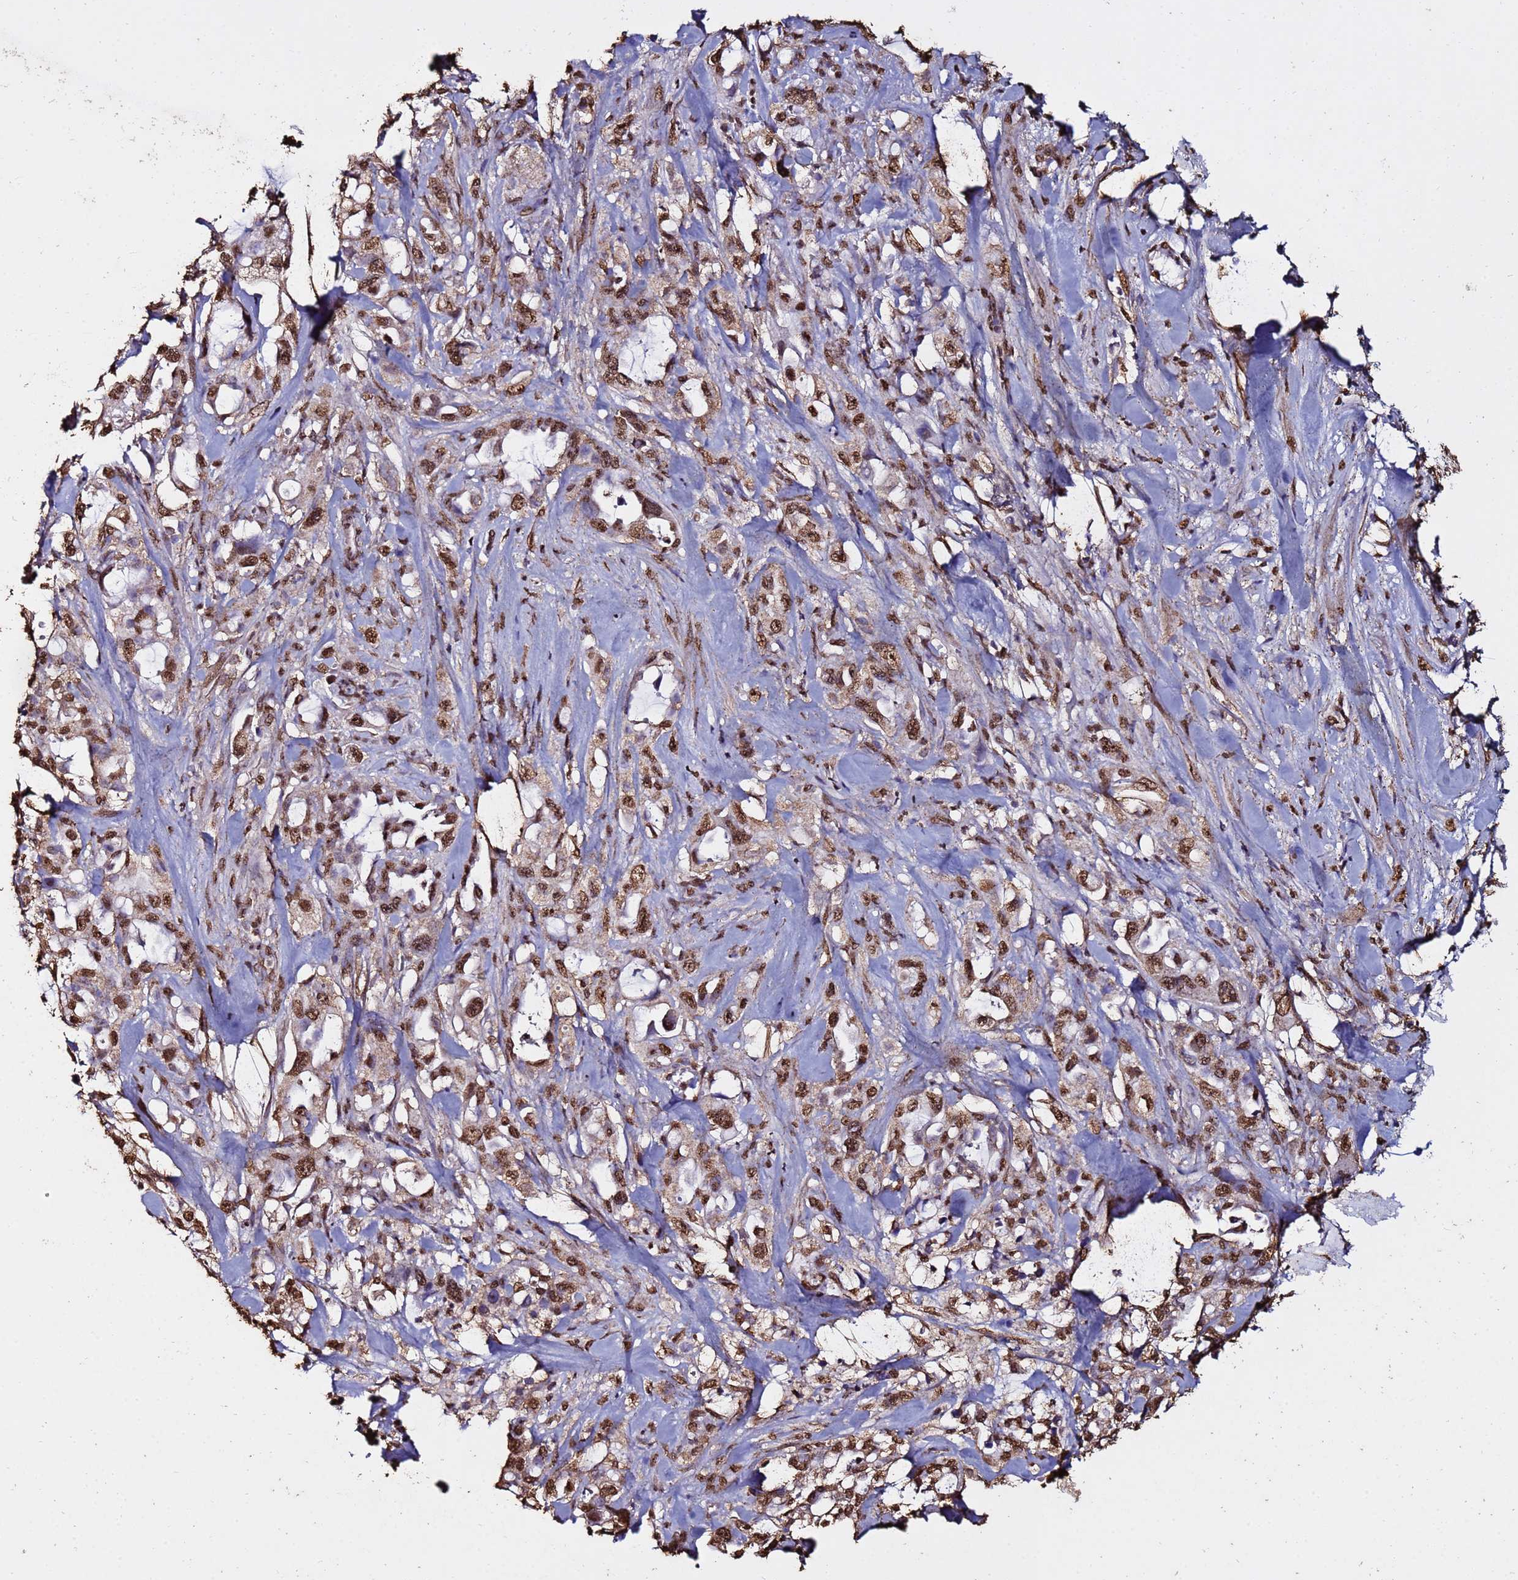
{"staining": {"intensity": "moderate", "quantity": ">75%", "location": "nuclear"}, "tissue": "pancreatic cancer", "cell_type": "Tumor cells", "image_type": "cancer", "snomed": [{"axis": "morphology", "description": "Adenocarcinoma, NOS"}, {"axis": "topography", "description": "Pancreas"}], "caption": "Immunohistochemistry (IHC) of human pancreatic adenocarcinoma exhibits medium levels of moderate nuclear staining in approximately >75% of tumor cells.", "gene": "TRIP6", "patient": {"sex": "female", "age": 61}}